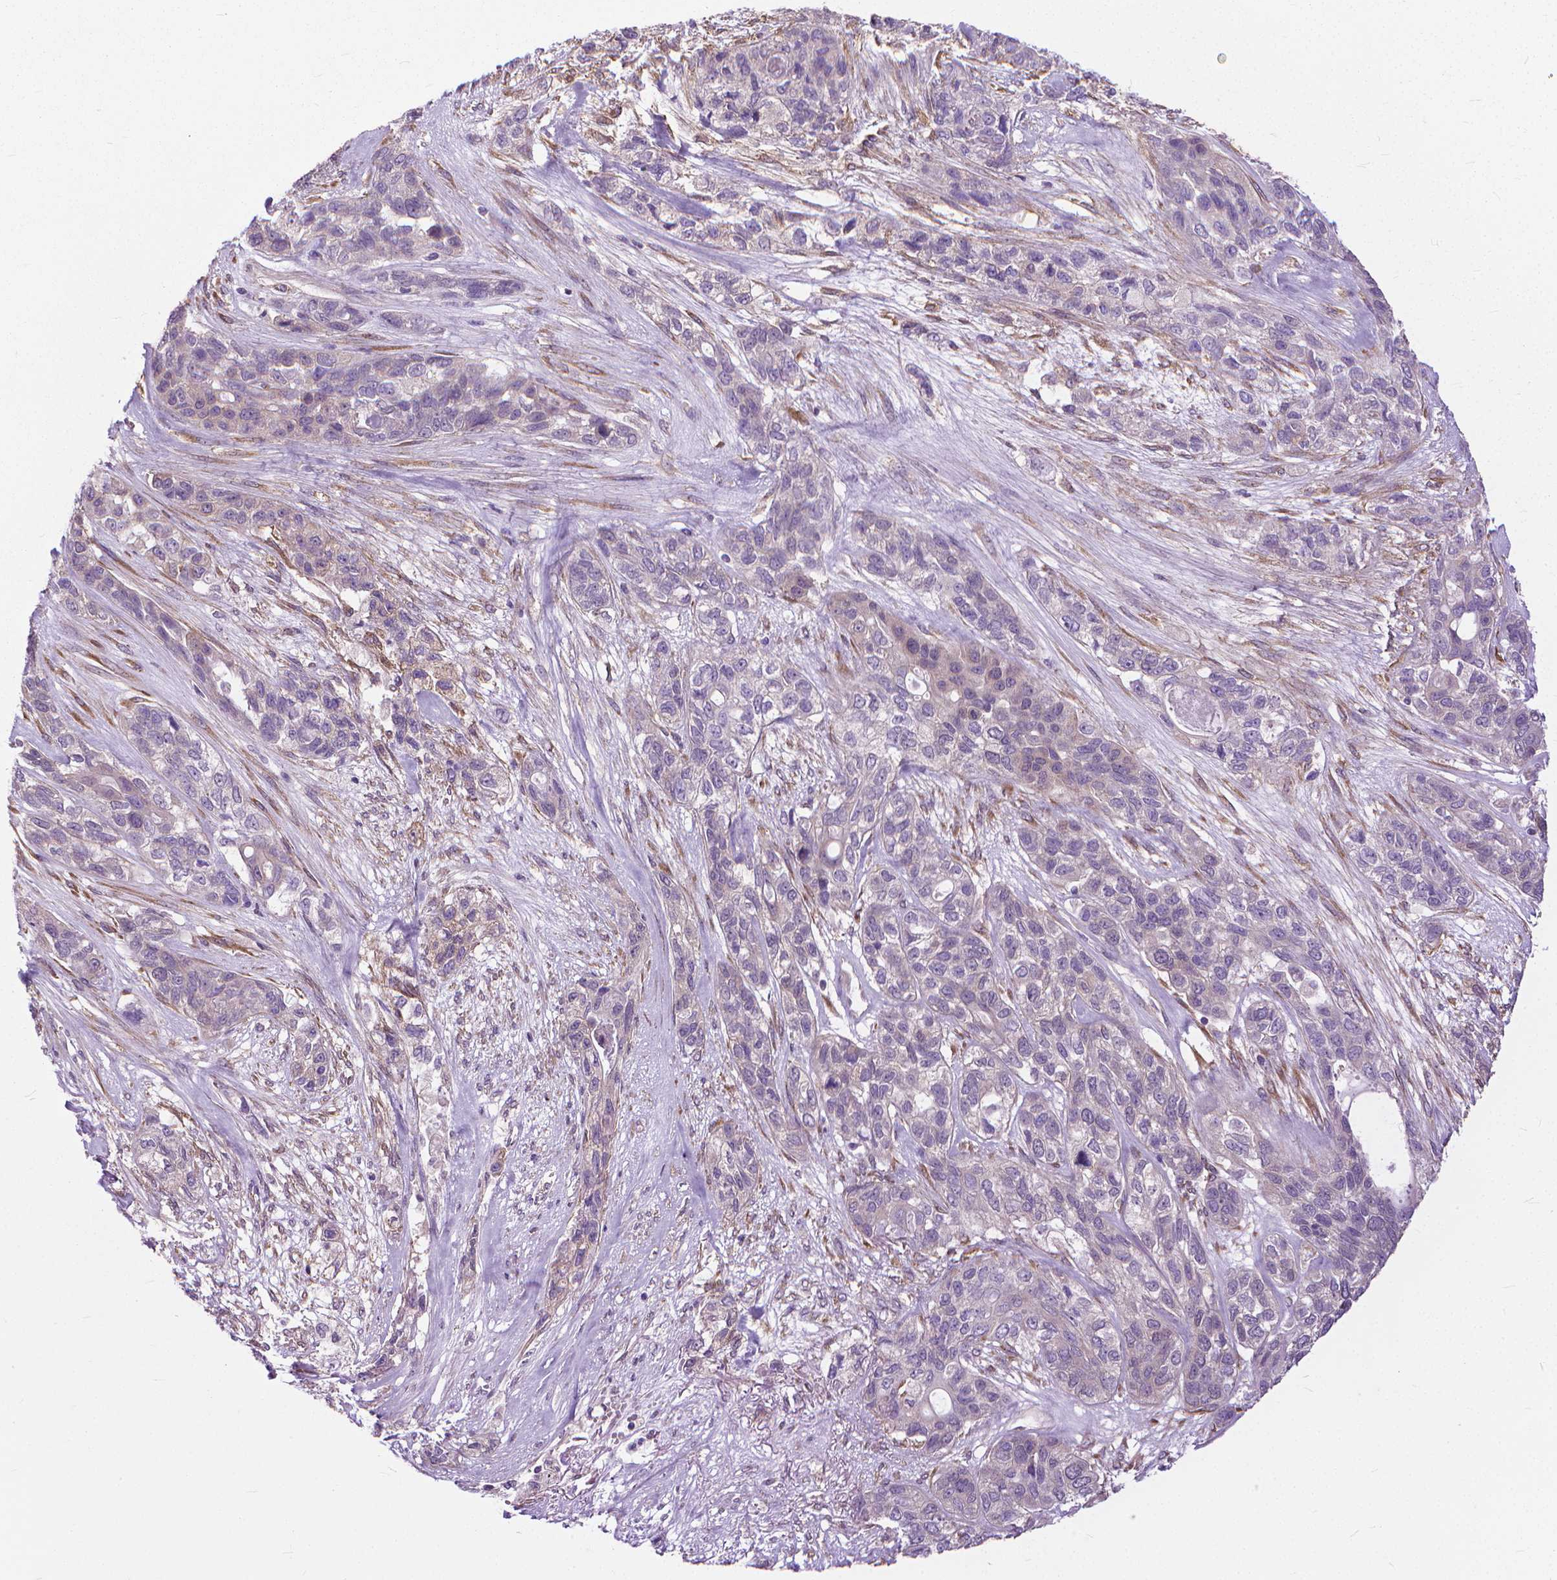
{"staining": {"intensity": "negative", "quantity": "none", "location": "none"}, "tissue": "lung cancer", "cell_type": "Tumor cells", "image_type": "cancer", "snomed": [{"axis": "morphology", "description": "Squamous cell carcinoma, NOS"}, {"axis": "topography", "description": "Lung"}], "caption": "A histopathology image of human lung cancer (squamous cell carcinoma) is negative for staining in tumor cells.", "gene": "NUDT1", "patient": {"sex": "female", "age": 70}}